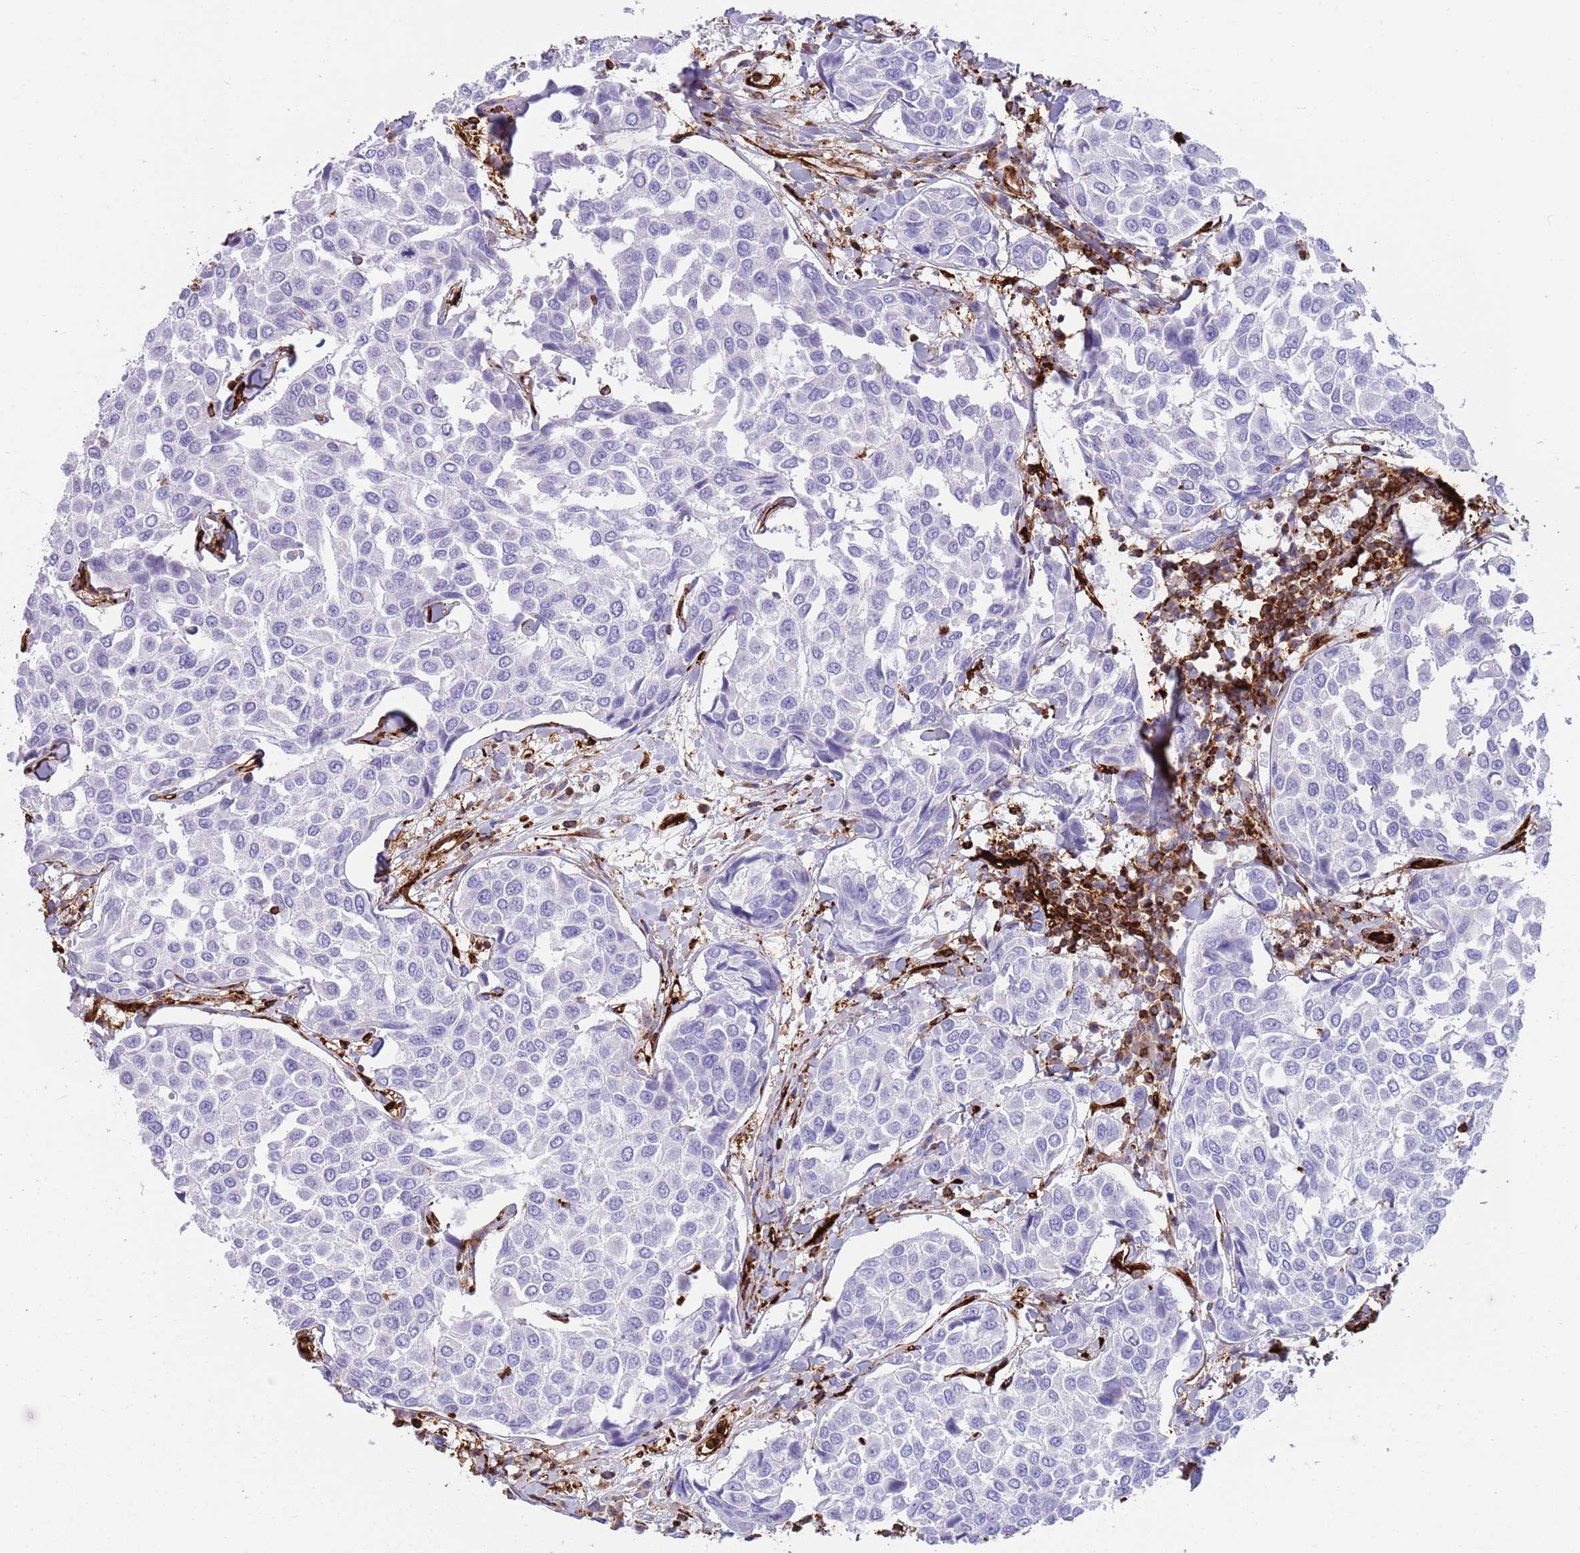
{"staining": {"intensity": "negative", "quantity": "none", "location": "none"}, "tissue": "breast cancer", "cell_type": "Tumor cells", "image_type": "cancer", "snomed": [{"axis": "morphology", "description": "Duct carcinoma"}, {"axis": "topography", "description": "Breast"}], "caption": "This is an IHC micrograph of human breast intraductal carcinoma. There is no positivity in tumor cells.", "gene": "KBTBD7", "patient": {"sex": "female", "age": 55}}